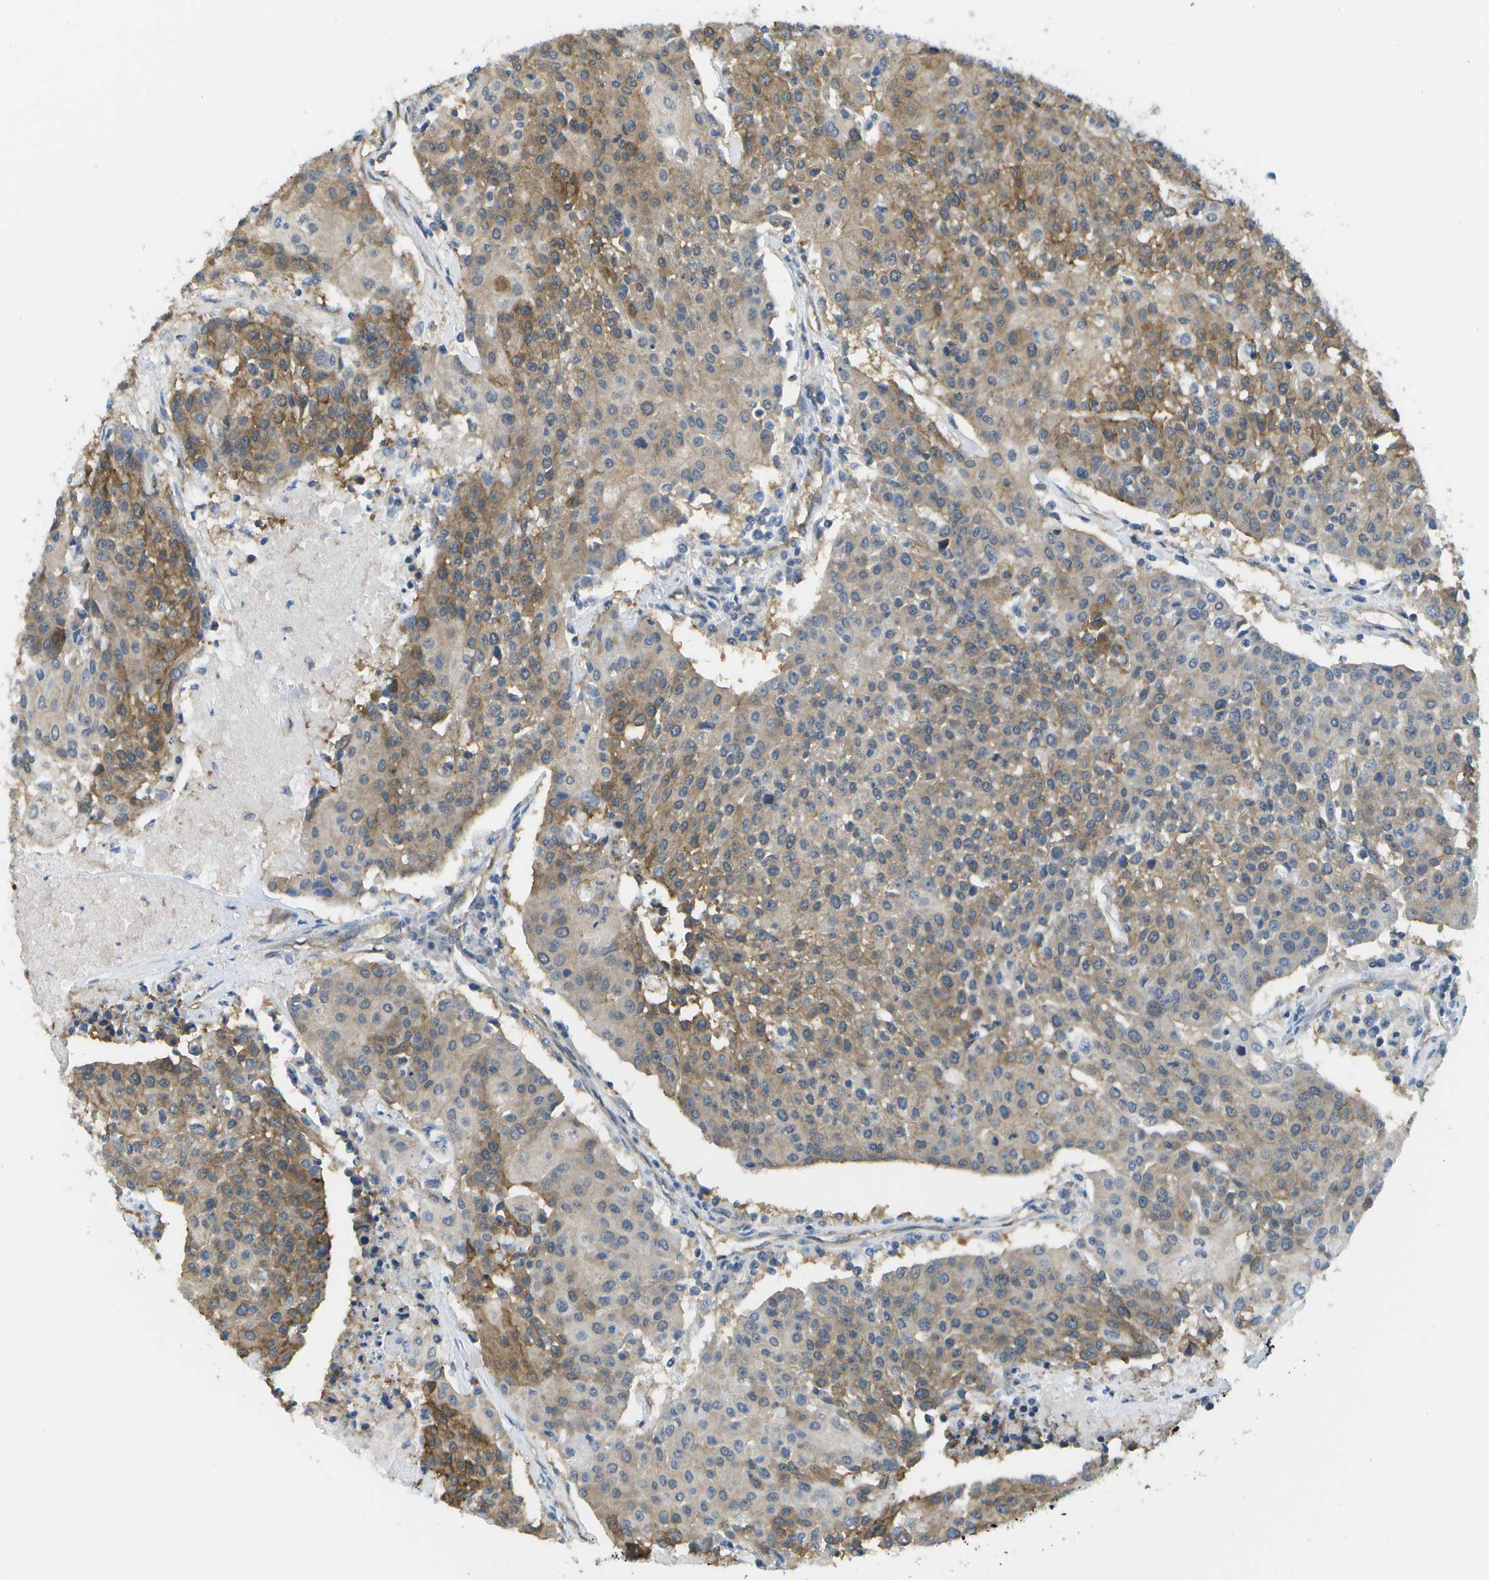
{"staining": {"intensity": "moderate", "quantity": "25%-75%", "location": "cytoplasmic/membranous"}, "tissue": "urothelial cancer", "cell_type": "Tumor cells", "image_type": "cancer", "snomed": [{"axis": "morphology", "description": "Urothelial carcinoma, High grade"}, {"axis": "topography", "description": "Urinary bladder"}], "caption": "High-grade urothelial carcinoma stained with IHC shows moderate cytoplasmic/membranous staining in approximately 25%-75% of tumor cells.", "gene": "KIAA0040", "patient": {"sex": "female", "age": 85}}